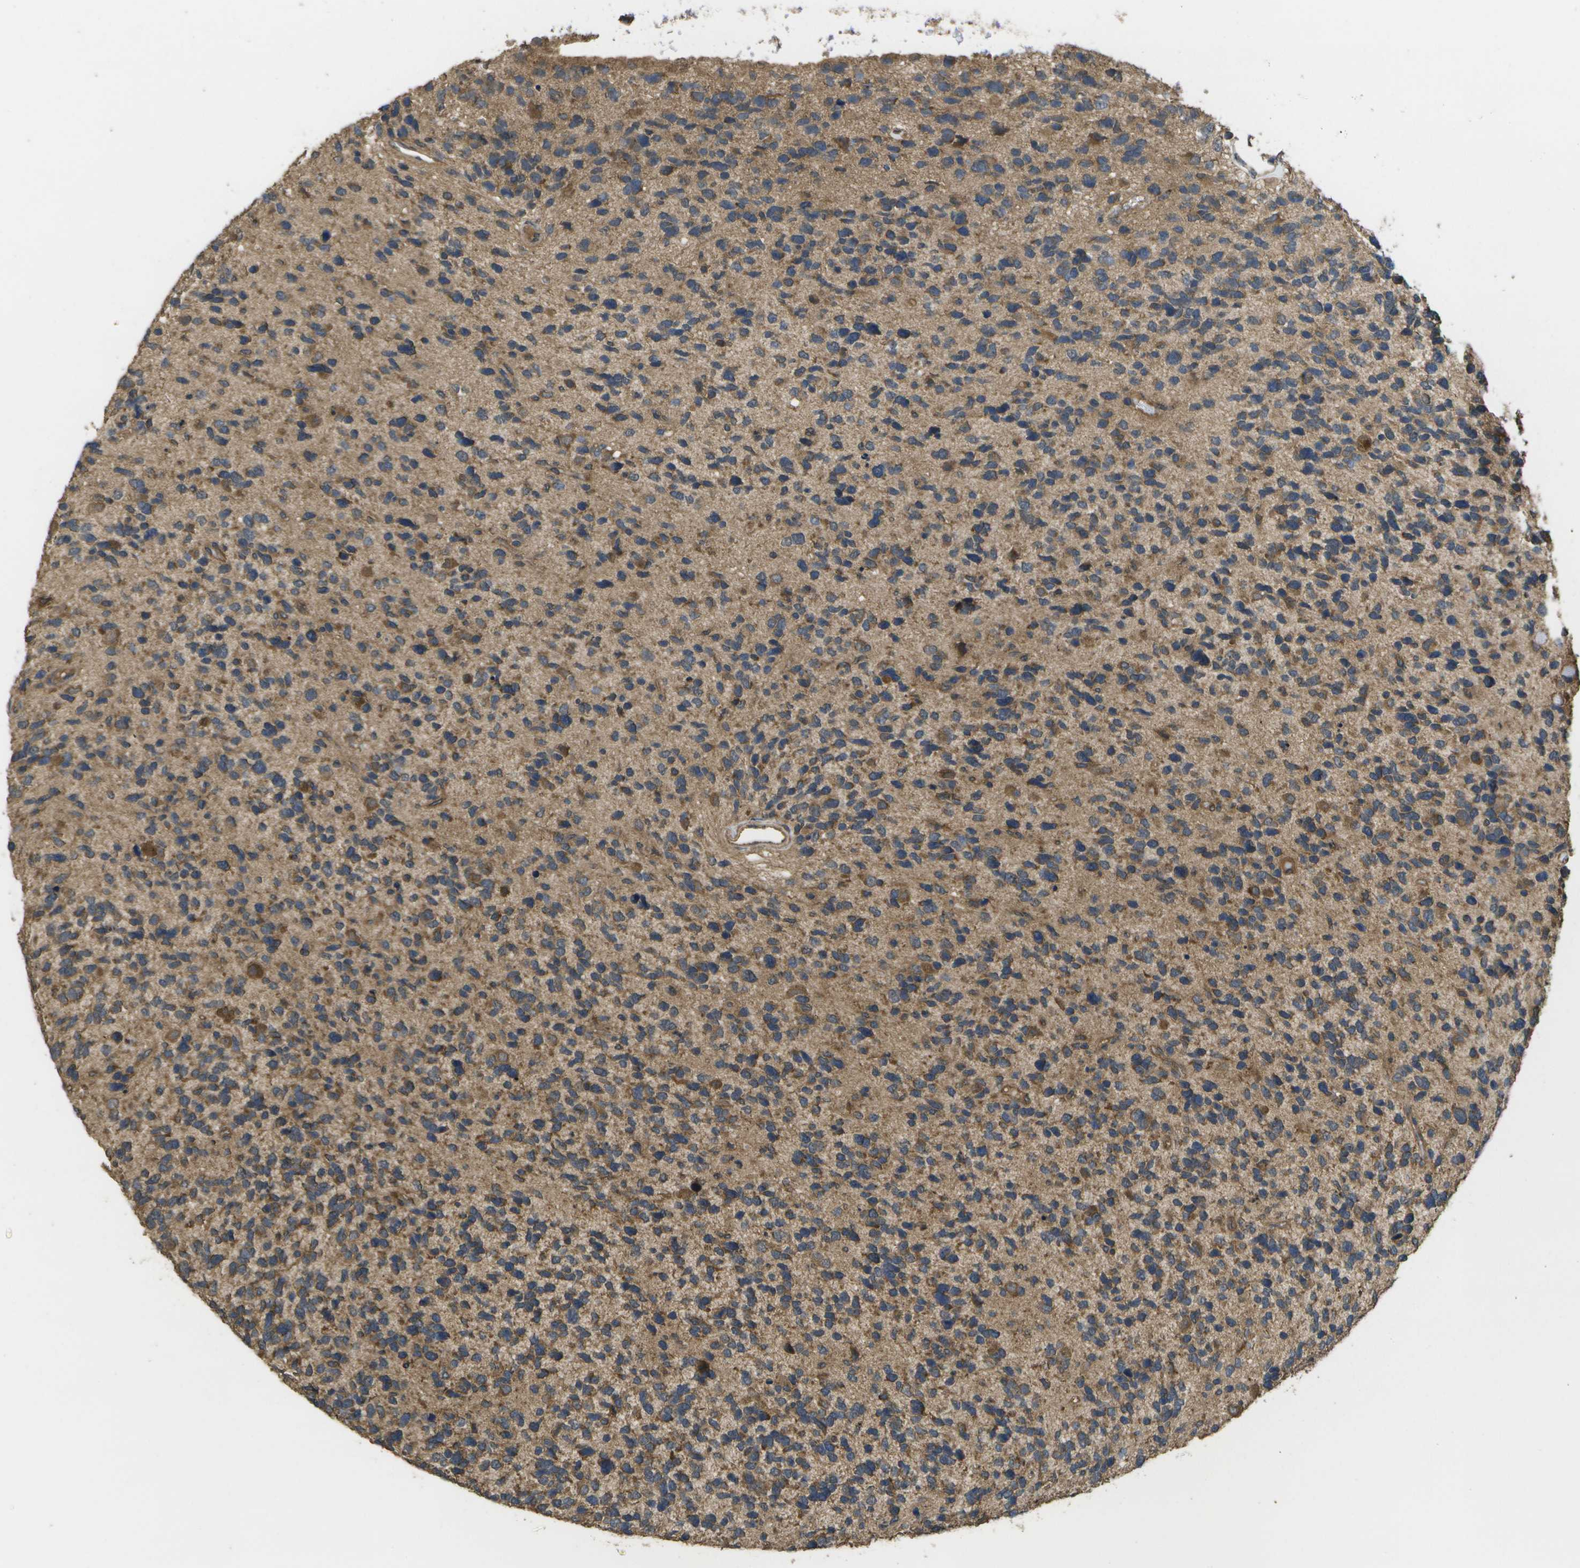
{"staining": {"intensity": "moderate", "quantity": ">75%", "location": "cytoplasmic/membranous"}, "tissue": "glioma", "cell_type": "Tumor cells", "image_type": "cancer", "snomed": [{"axis": "morphology", "description": "Glioma, malignant, High grade"}, {"axis": "topography", "description": "Brain"}], "caption": "Protein expression by IHC reveals moderate cytoplasmic/membranous positivity in approximately >75% of tumor cells in glioma. (DAB = brown stain, brightfield microscopy at high magnification).", "gene": "SACS", "patient": {"sex": "female", "age": 58}}